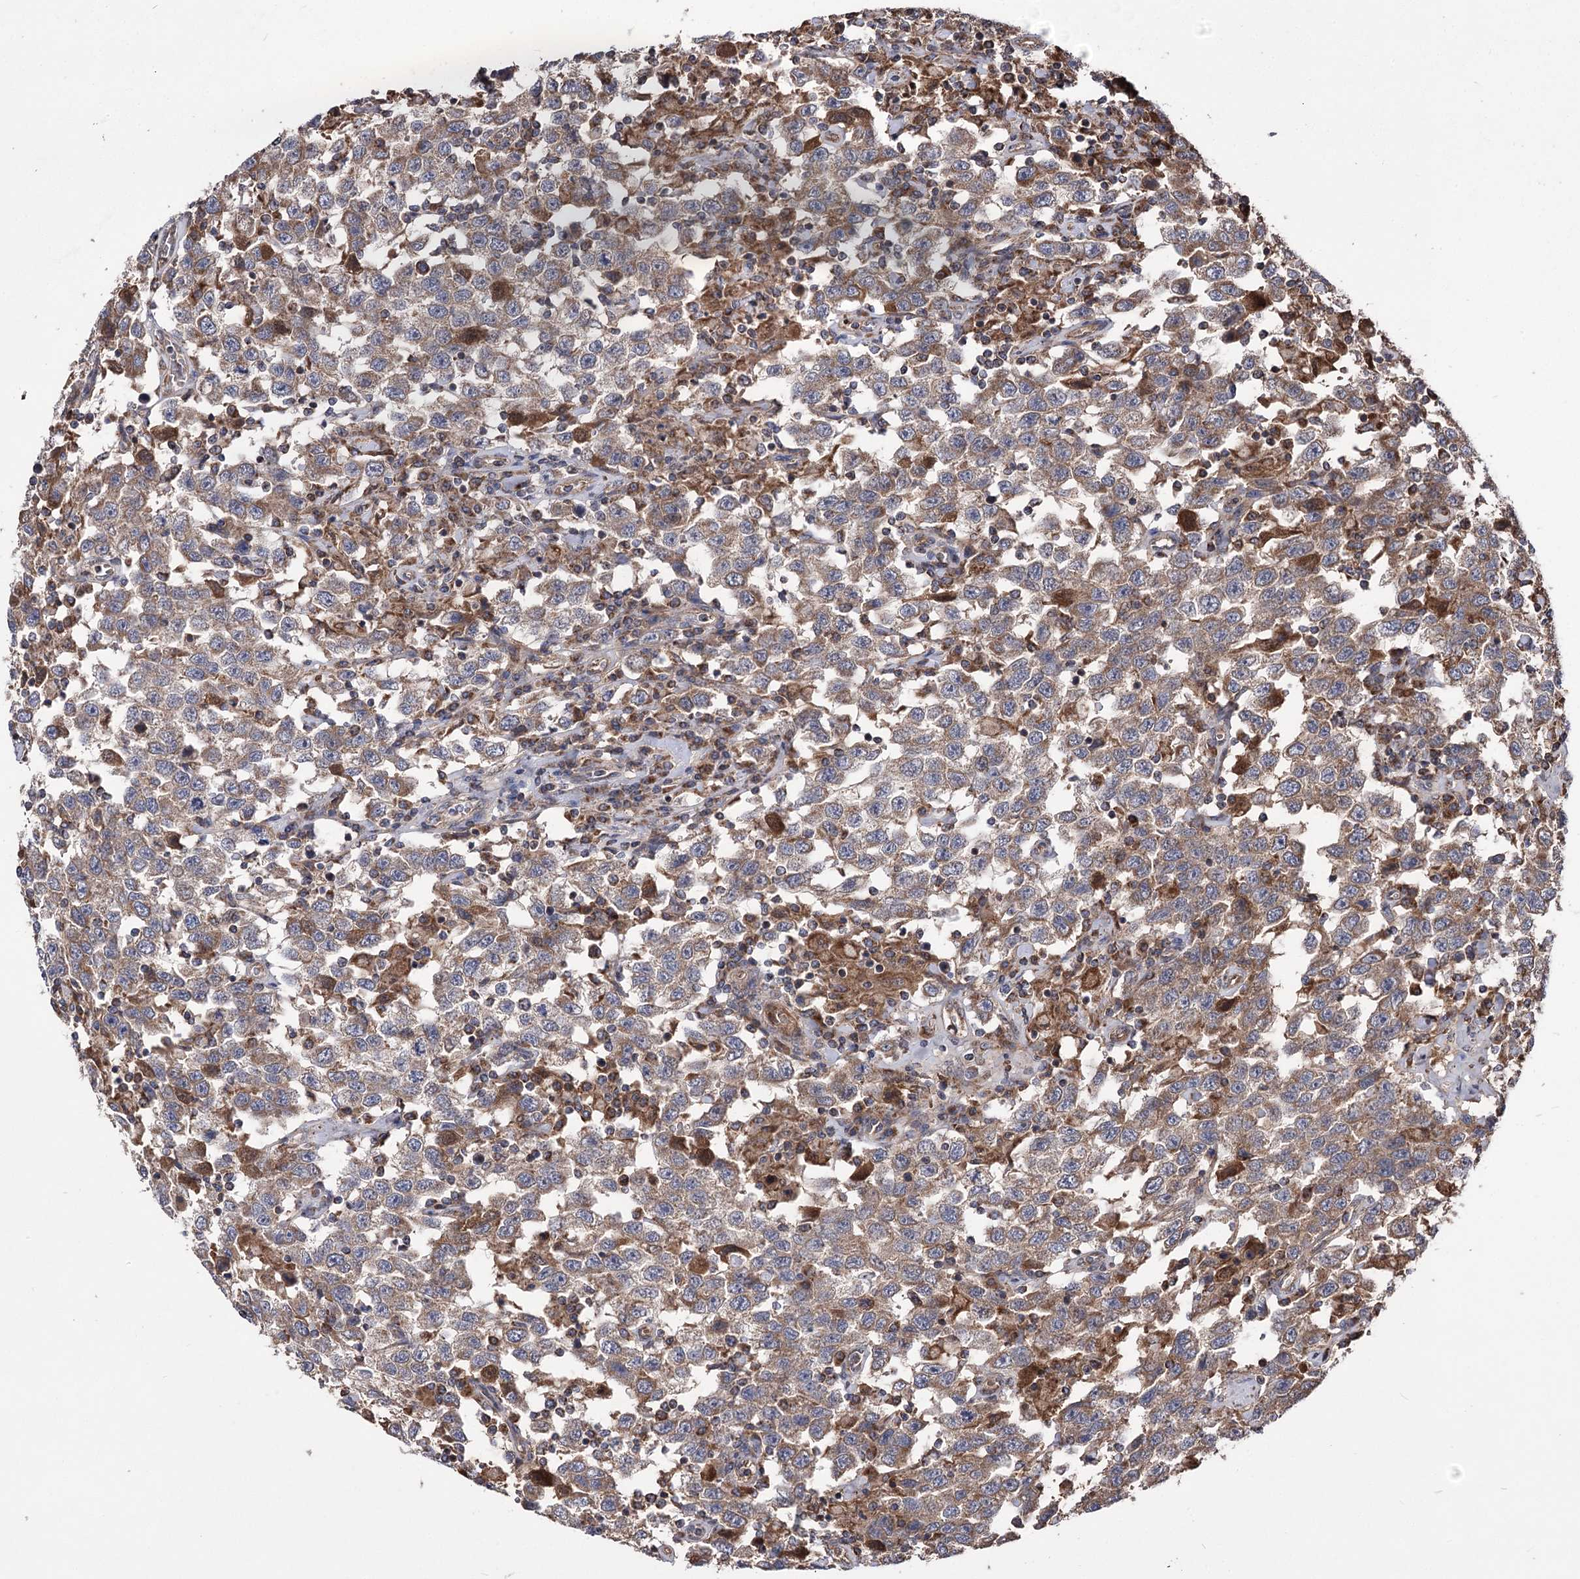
{"staining": {"intensity": "moderate", "quantity": ">75%", "location": "cytoplasmic/membranous"}, "tissue": "testis cancer", "cell_type": "Tumor cells", "image_type": "cancer", "snomed": [{"axis": "morphology", "description": "Seminoma, NOS"}, {"axis": "topography", "description": "Testis"}], "caption": "Moderate cytoplasmic/membranous protein staining is seen in about >75% of tumor cells in testis cancer.", "gene": "RASSF3", "patient": {"sex": "male", "age": 41}}